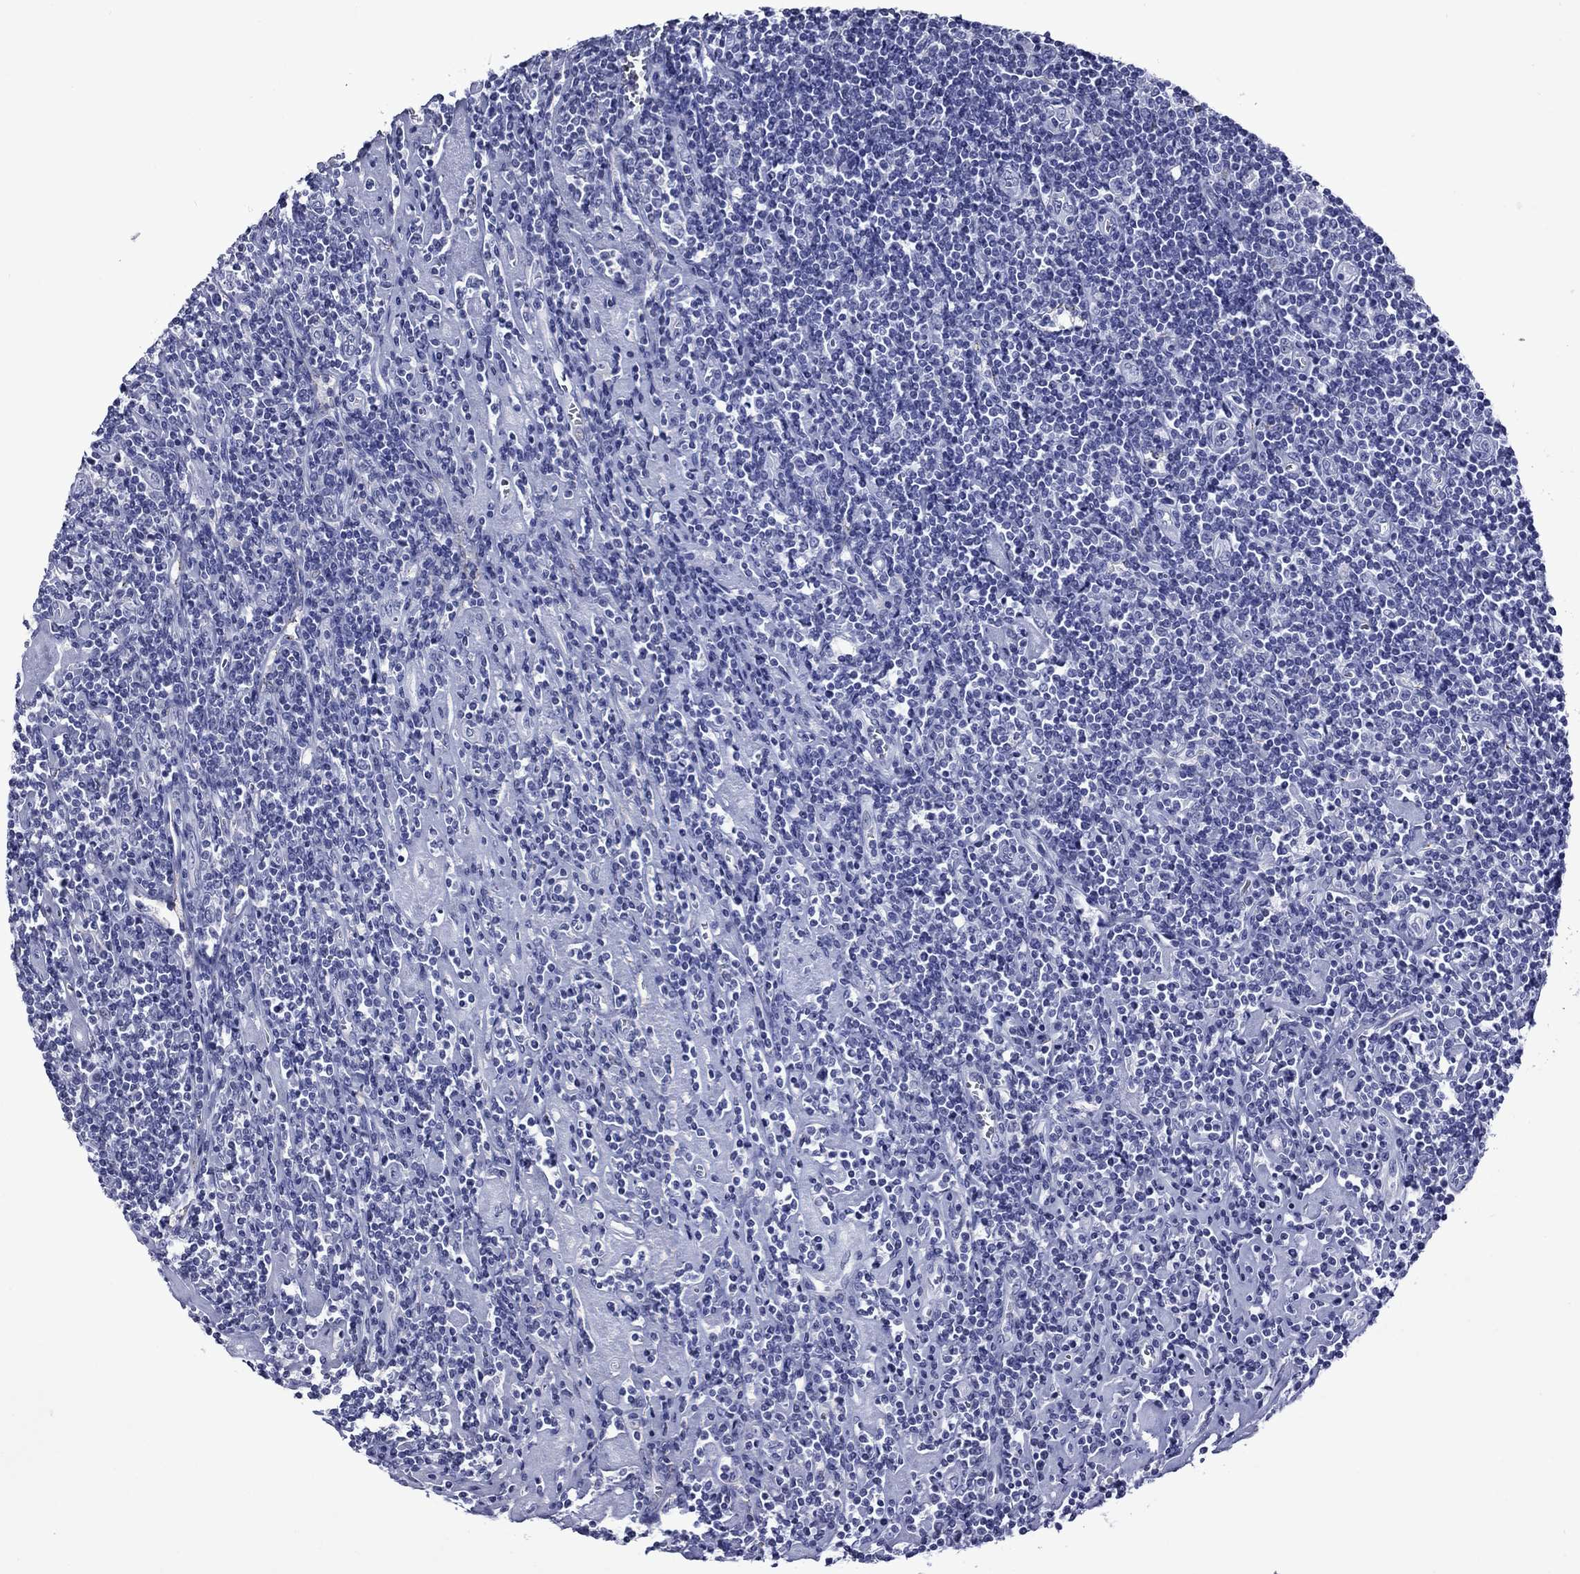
{"staining": {"intensity": "negative", "quantity": "none", "location": "none"}, "tissue": "lymphoma", "cell_type": "Tumor cells", "image_type": "cancer", "snomed": [{"axis": "morphology", "description": "Hodgkin's disease, NOS"}, {"axis": "topography", "description": "Lymph node"}], "caption": "Human lymphoma stained for a protein using immunohistochemistry demonstrates no positivity in tumor cells.", "gene": "PIWIL1", "patient": {"sex": "male", "age": 40}}